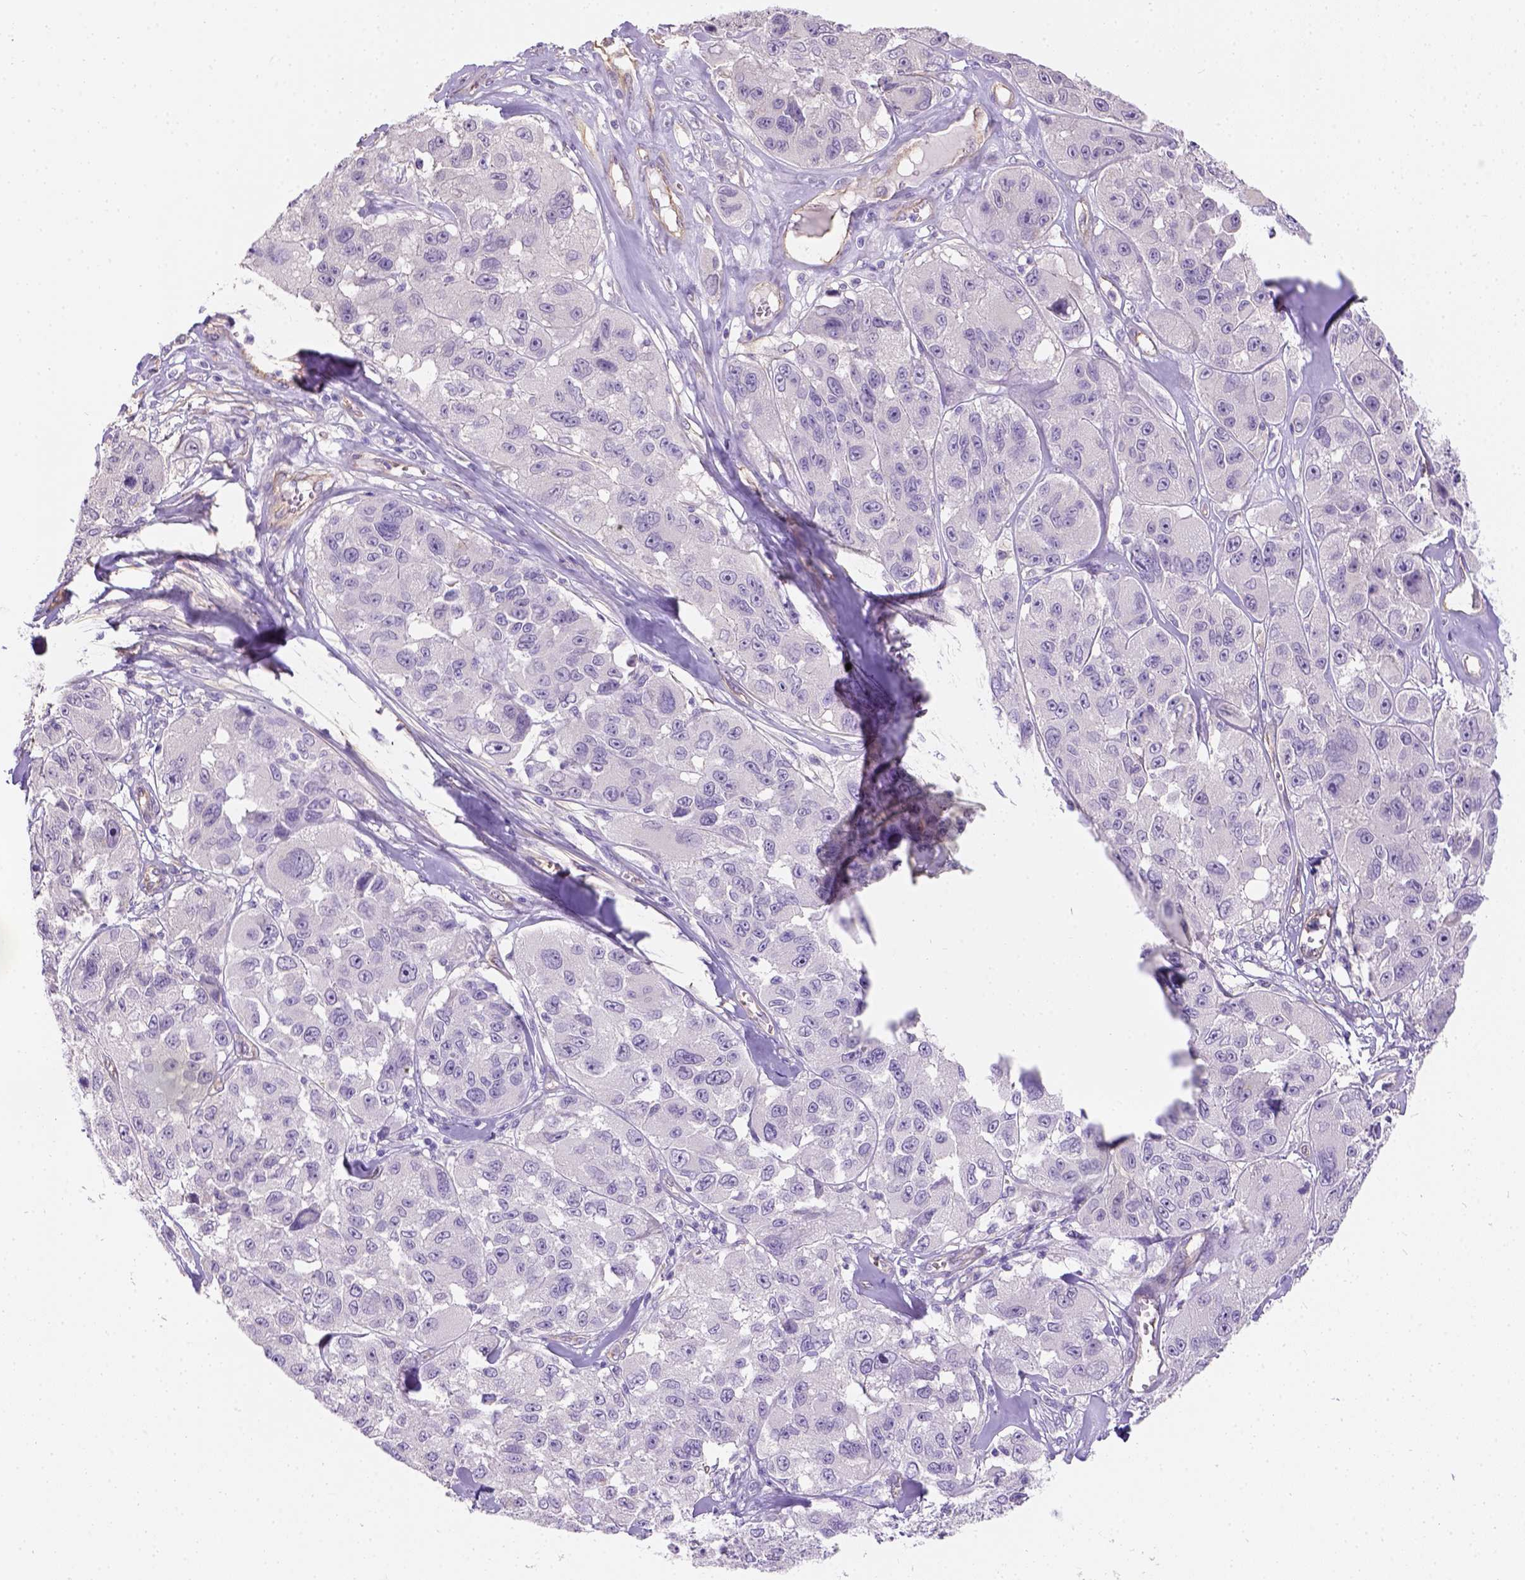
{"staining": {"intensity": "negative", "quantity": "none", "location": "none"}, "tissue": "melanoma", "cell_type": "Tumor cells", "image_type": "cancer", "snomed": [{"axis": "morphology", "description": "Malignant melanoma, NOS"}, {"axis": "topography", "description": "Skin"}], "caption": "Melanoma was stained to show a protein in brown. There is no significant staining in tumor cells.", "gene": "PHF7", "patient": {"sex": "female", "age": 66}}